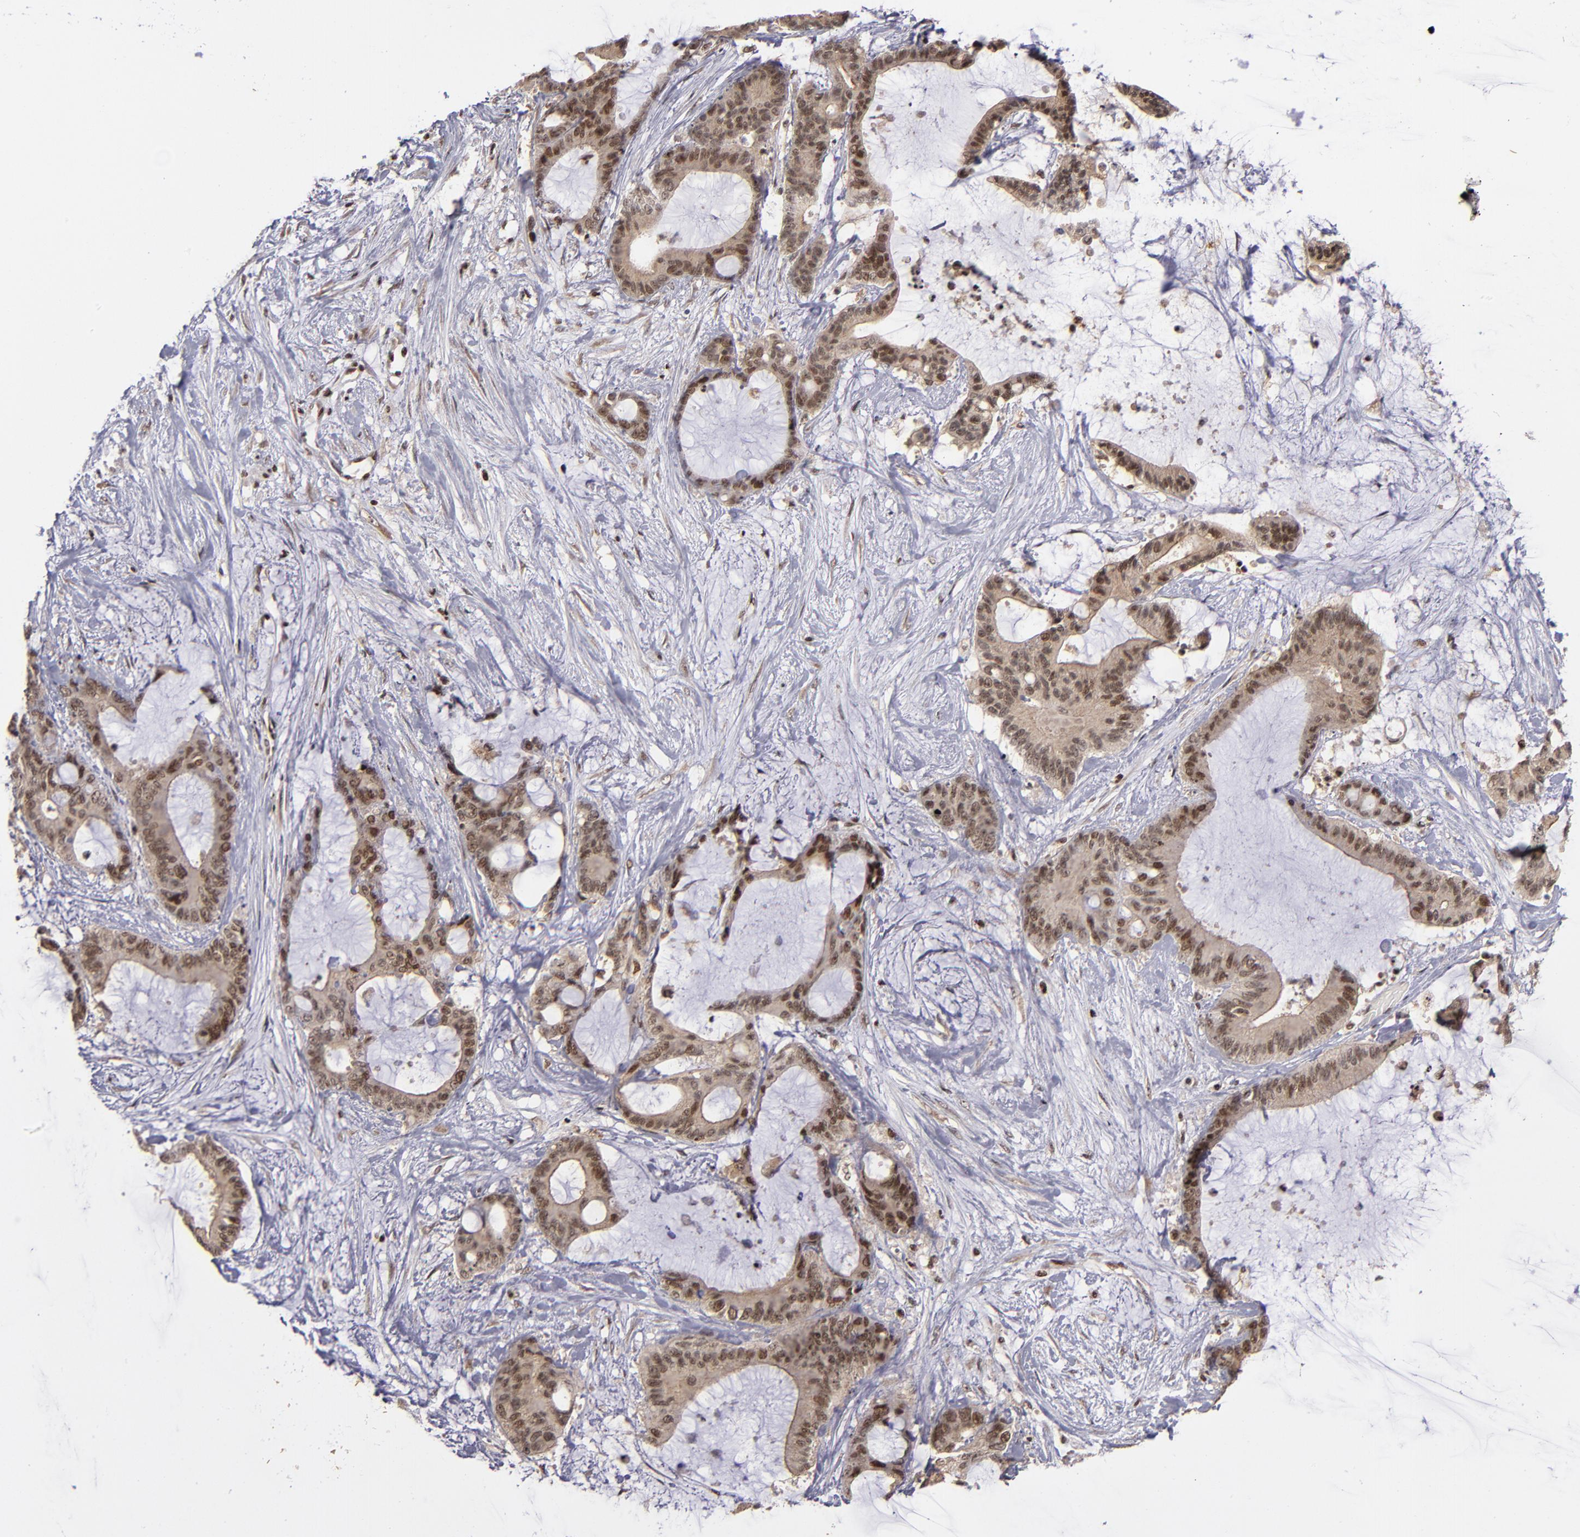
{"staining": {"intensity": "moderate", "quantity": ">75%", "location": "nuclear"}, "tissue": "liver cancer", "cell_type": "Tumor cells", "image_type": "cancer", "snomed": [{"axis": "morphology", "description": "Cholangiocarcinoma"}, {"axis": "topography", "description": "Liver"}], "caption": "Protein staining demonstrates moderate nuclear staining in approximately >75% of tumor cells in liver cholangiocarcinoma. The staining was performed using DAB, with brown indicating positive protein expression. Nuclei are stained blue with hematoxylin.", "gene": "KDM6A", "patient": {"sex": "female", "age": 73}}